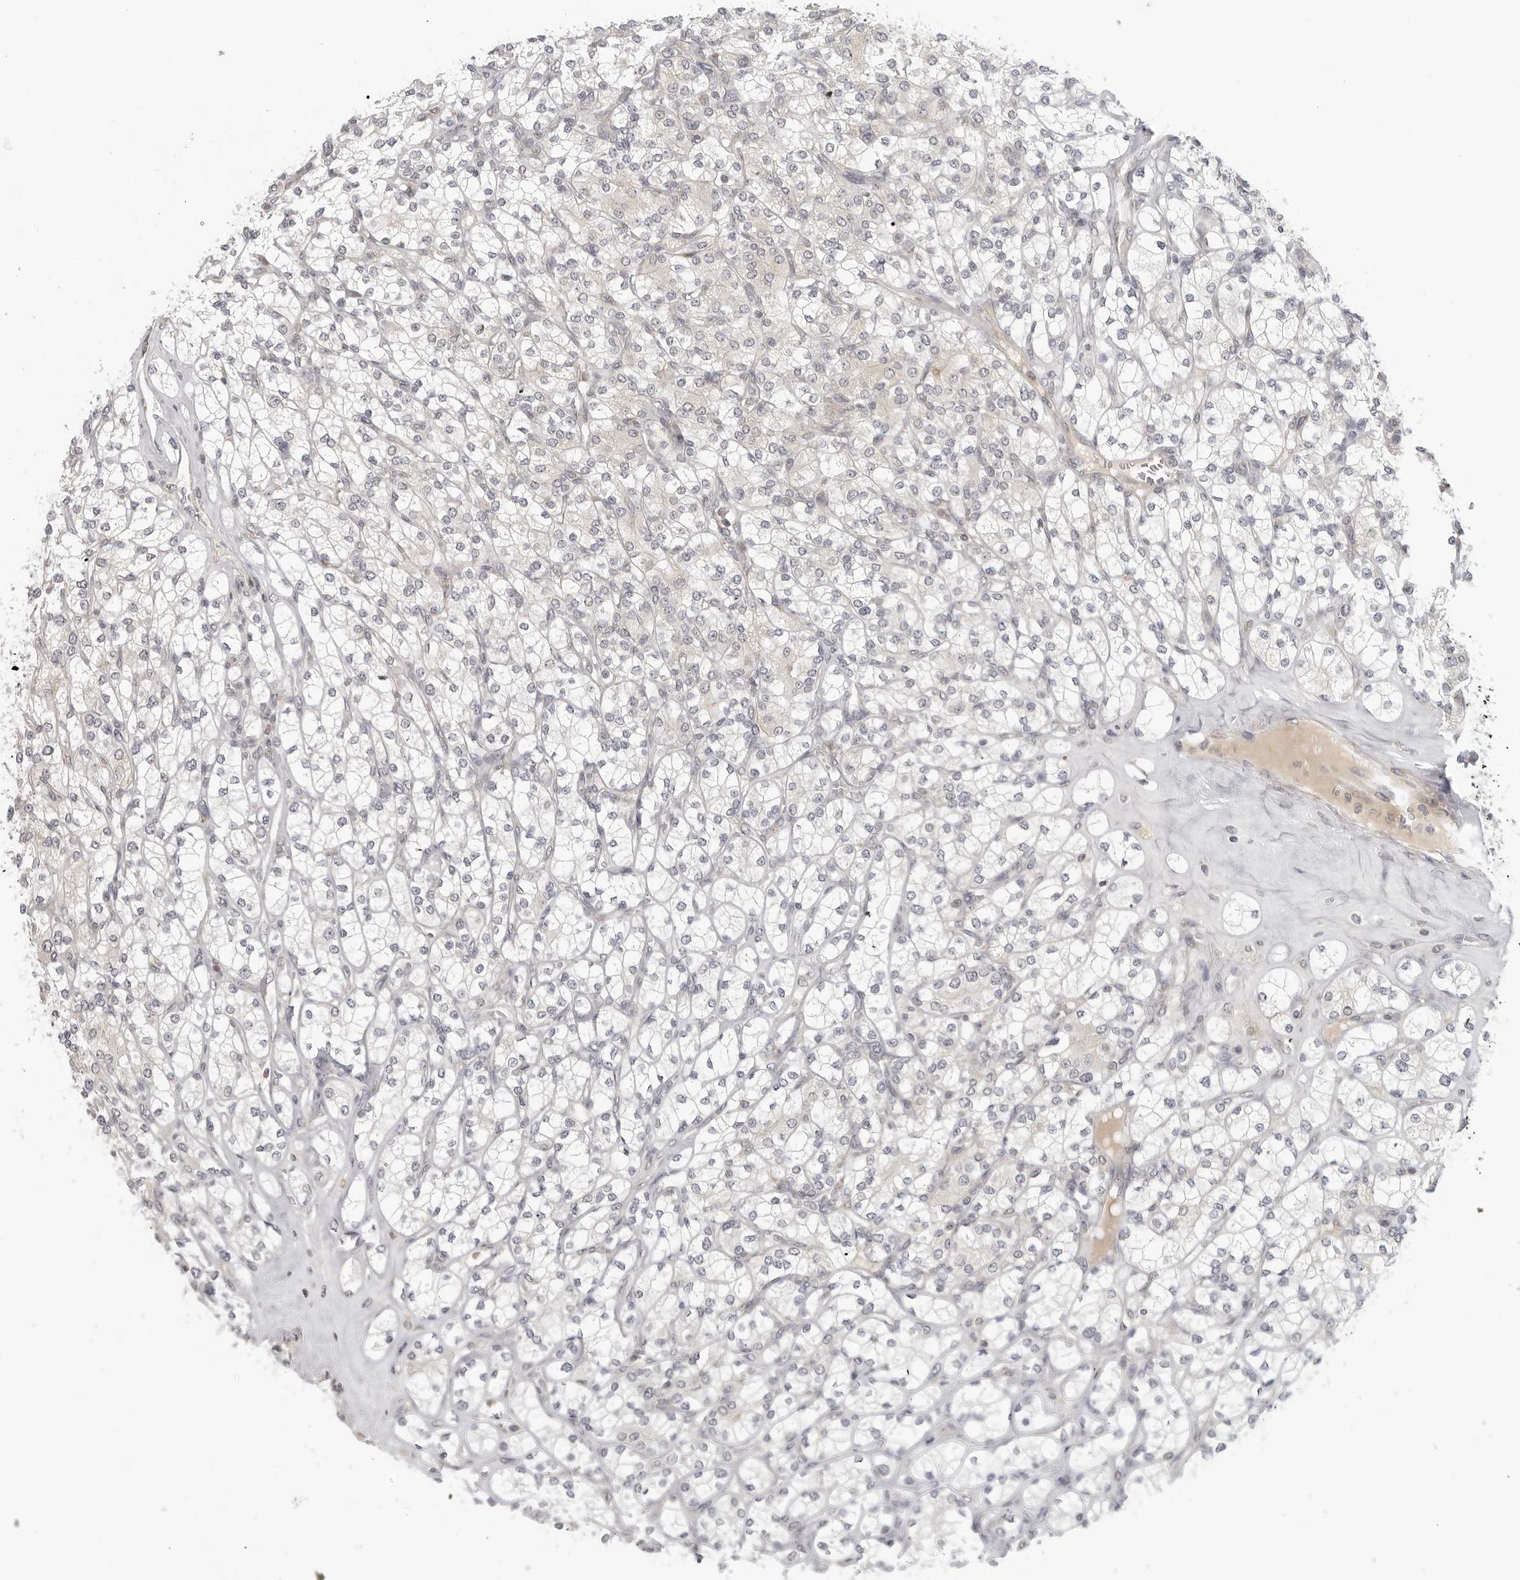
{"staining": {"intensity": "negative", "quantity": "none", "location": "none"}, "tissue": "renal cancer", "cell_type": "Tumor cells", "image_type": "cancer", "snomed": [{"axis": "morphology", "description": "Adenocarcinoma, NOS"}, {"axis": "topography", "description": "Kidney"}], "caption": "The micrograph exhibits no staining of tumor cells in renal cancer (adenocarcinoma). The staining was performed using DAB to visualize the protein expression in brown, while the nuclei were stained in blue with hematoxylin (Magnification: 20x).", "gene": "MAP7D1", "patient": {"sex": "male", "age": 77}}